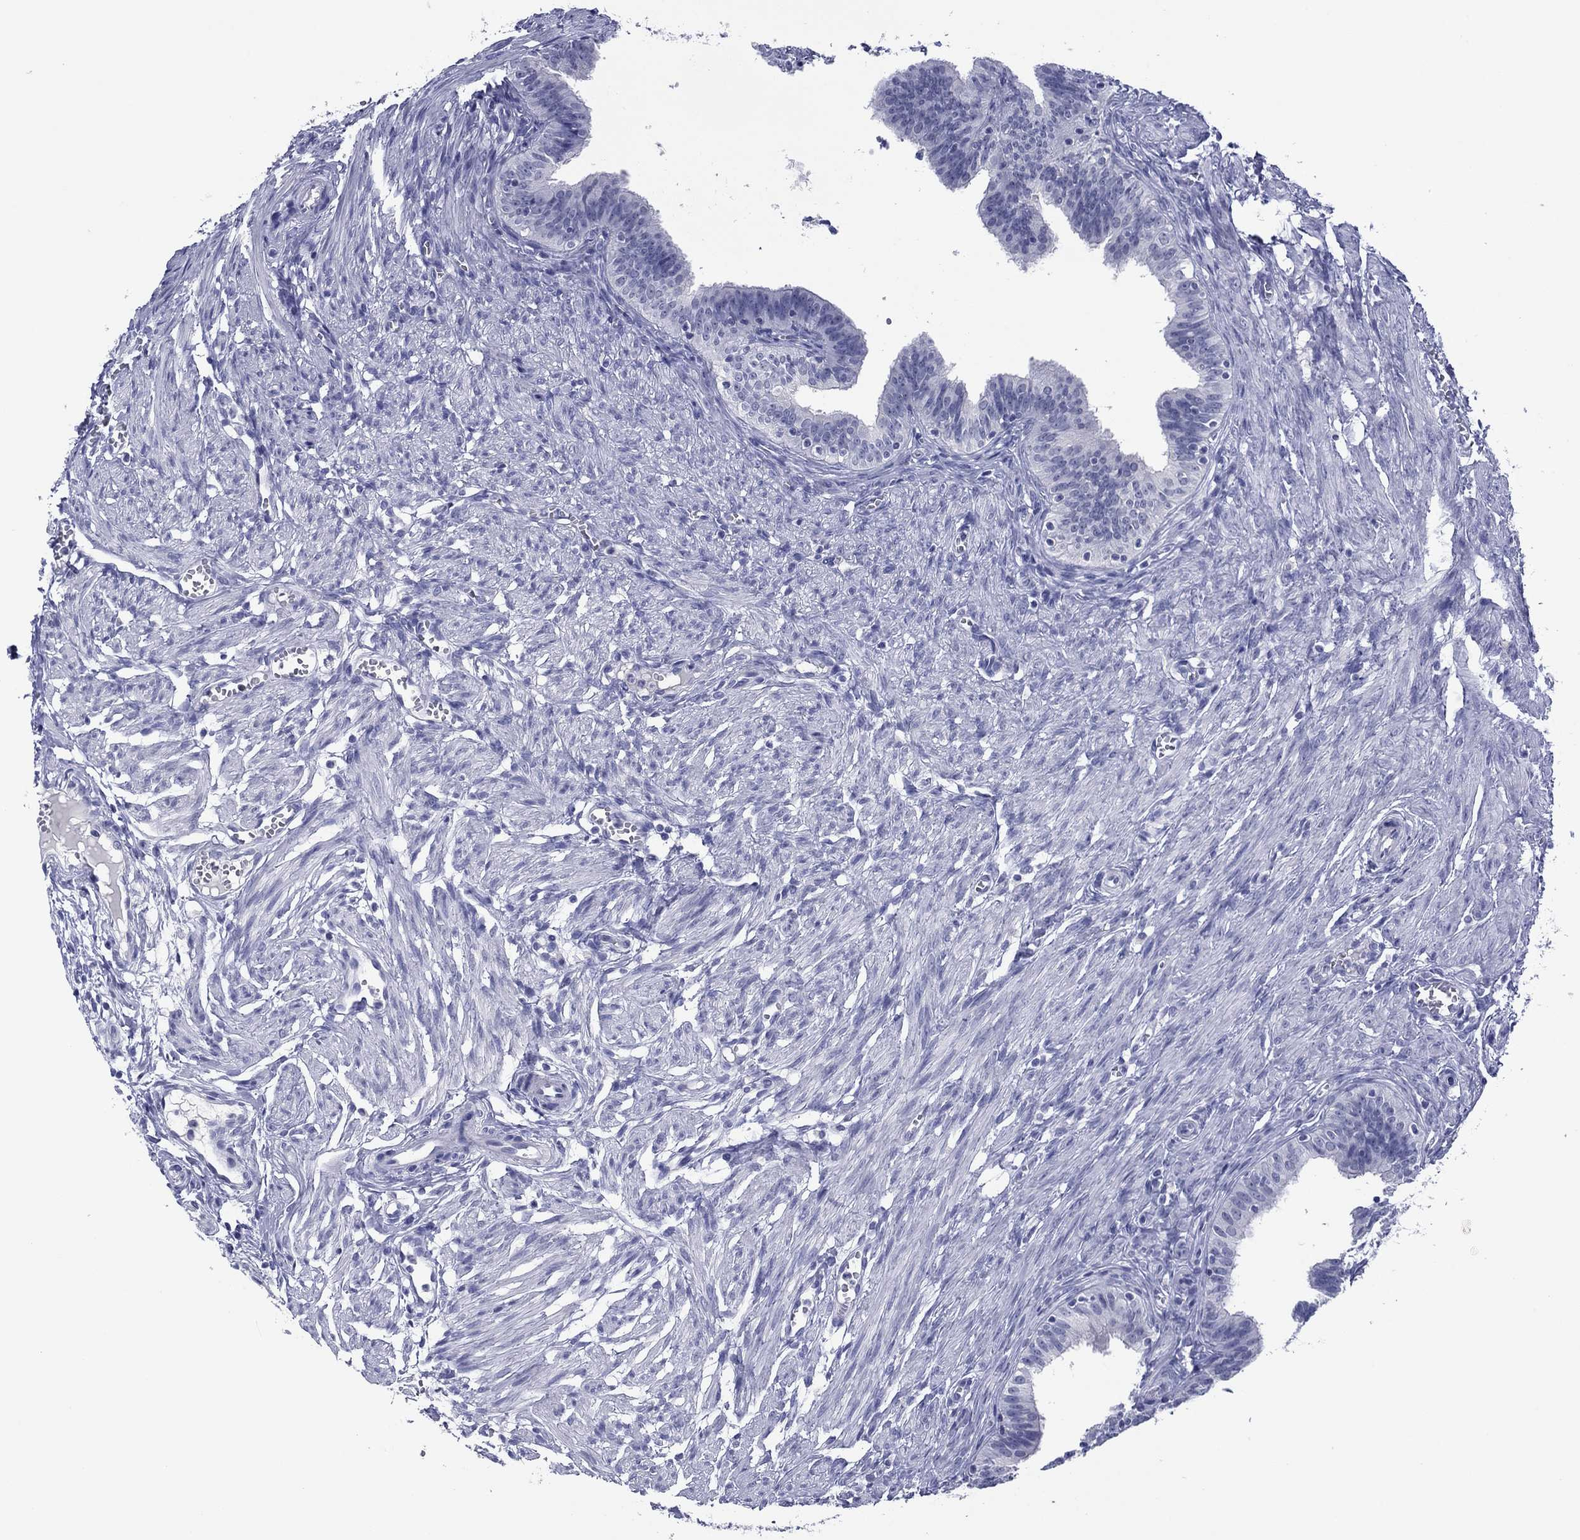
{"staining": {"intensity": "negative", "quantity": "none", "location": "none"}, "tissue": "fallopian tube", "cell_type": "Glandular cells", "image_type": "normal", "snomed": [{"axis": "morphology", "description": "Normal tissue, NOS"}, {"axis": "topography", "description": "Fallopian tube"}], "caption": "Benign fallopian tube was stained to show a protein in brown. There is no significant expression in glandular cells. The staining was performed using DAB to visualize the protein expression in brown, while the nuclei were stained in blue with hematoxylin (Magnification: 20x).", "gene": "TCFL5", "patient": {"sex": "female", "age": 25}}